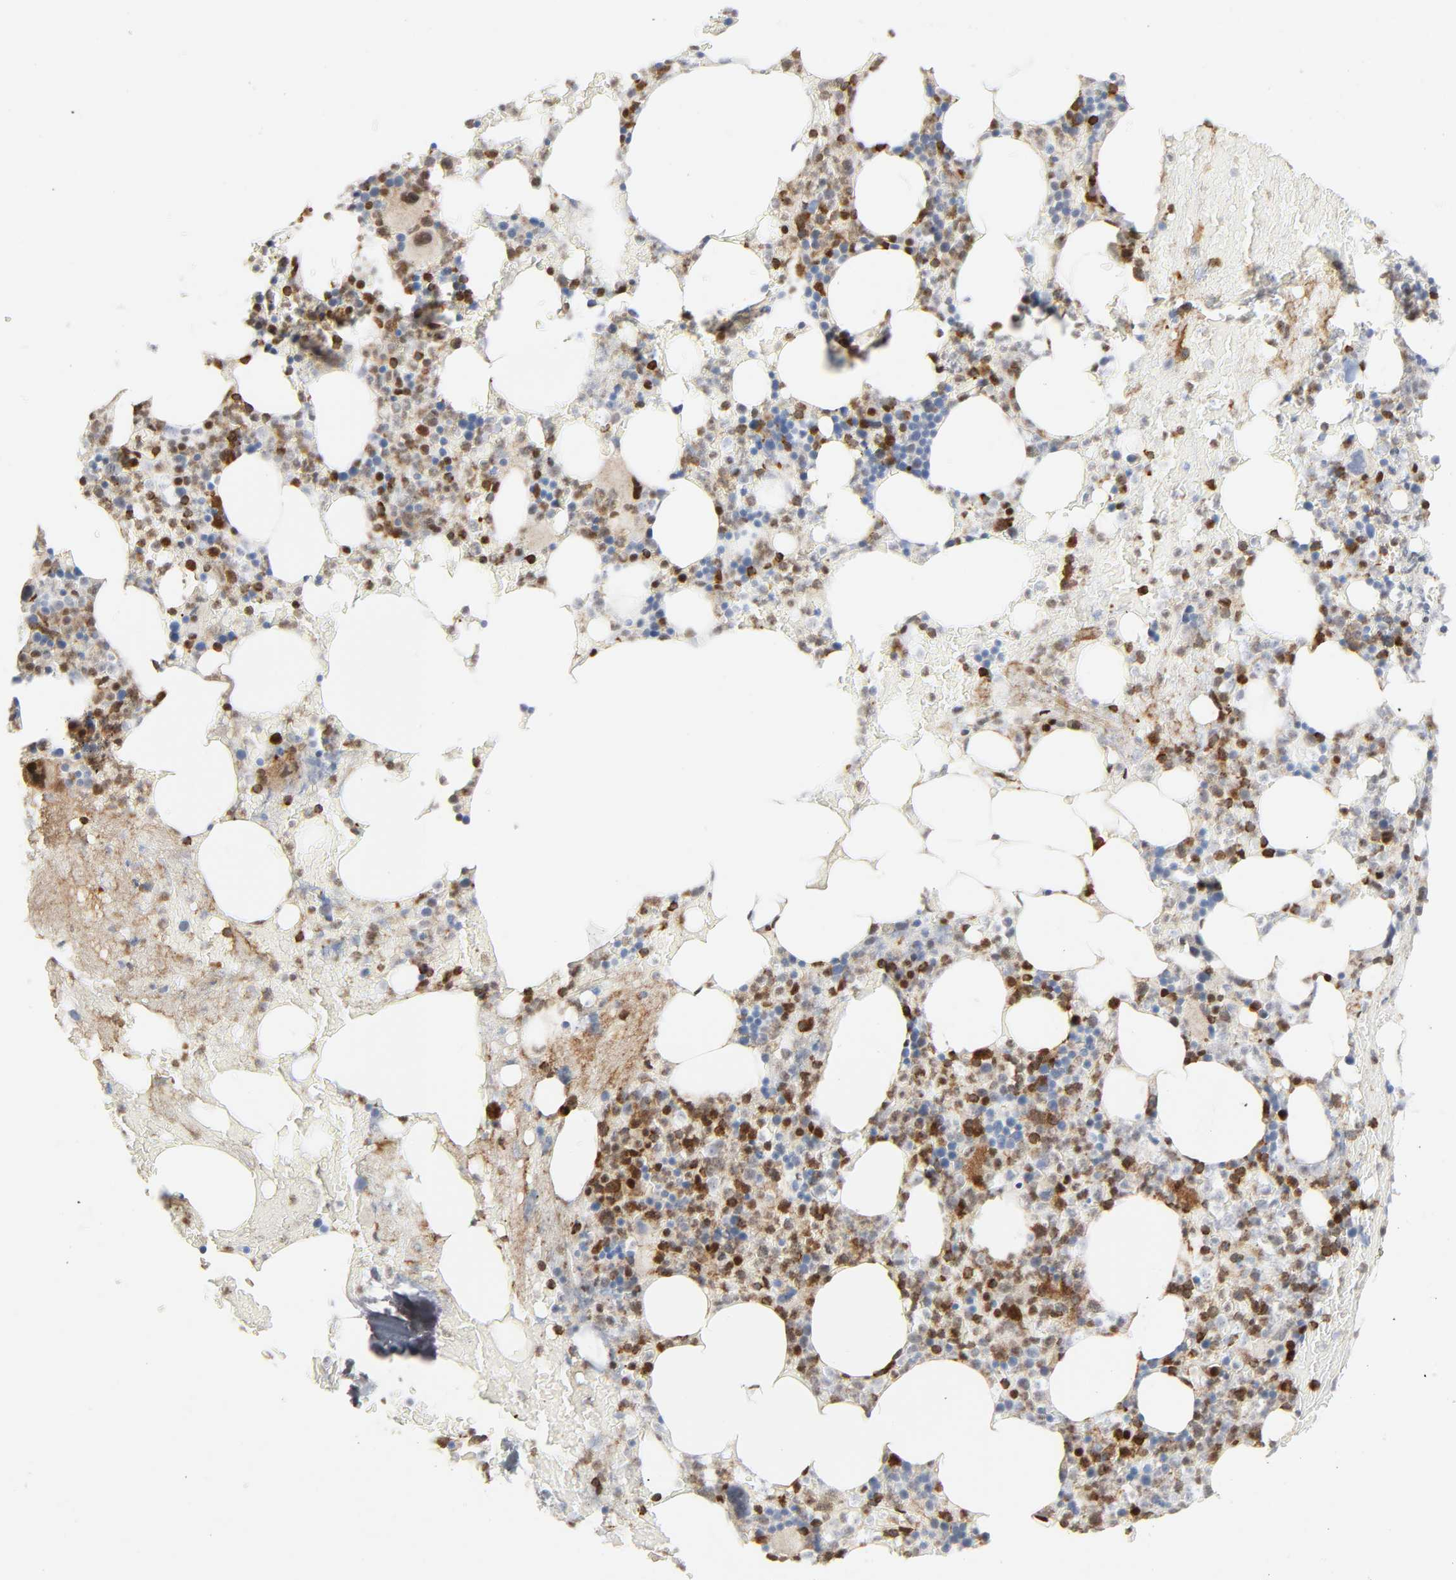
{"staining": {"intensity": "moderate", "quantity": "25%-75%", "location": "cytoplasmic/membranous,nuclear"}, "tissue": "bone marrow", "cell_type": "Hematopoietic cells", "image_type": "normal", "snomed": [{"axis": "morphology", "description": "Normal tissue, NOS"}, {"axis": "topography", "description": "Bone marrow"}], "caption": "An immunohistochemistry (IHC) micrograph of normal tissue is shown. Protein staining in brown labels moderate cytoplasmic/membranous,nuclear positivity in bone marrow within hematopoietic cells. The protein is stained brown, and the nuclei are stained in blue (DAB IHC with brightfield microscopy, high magnification).", "gene": "WAS", "patient": {"sex": "female", "age": 66}}